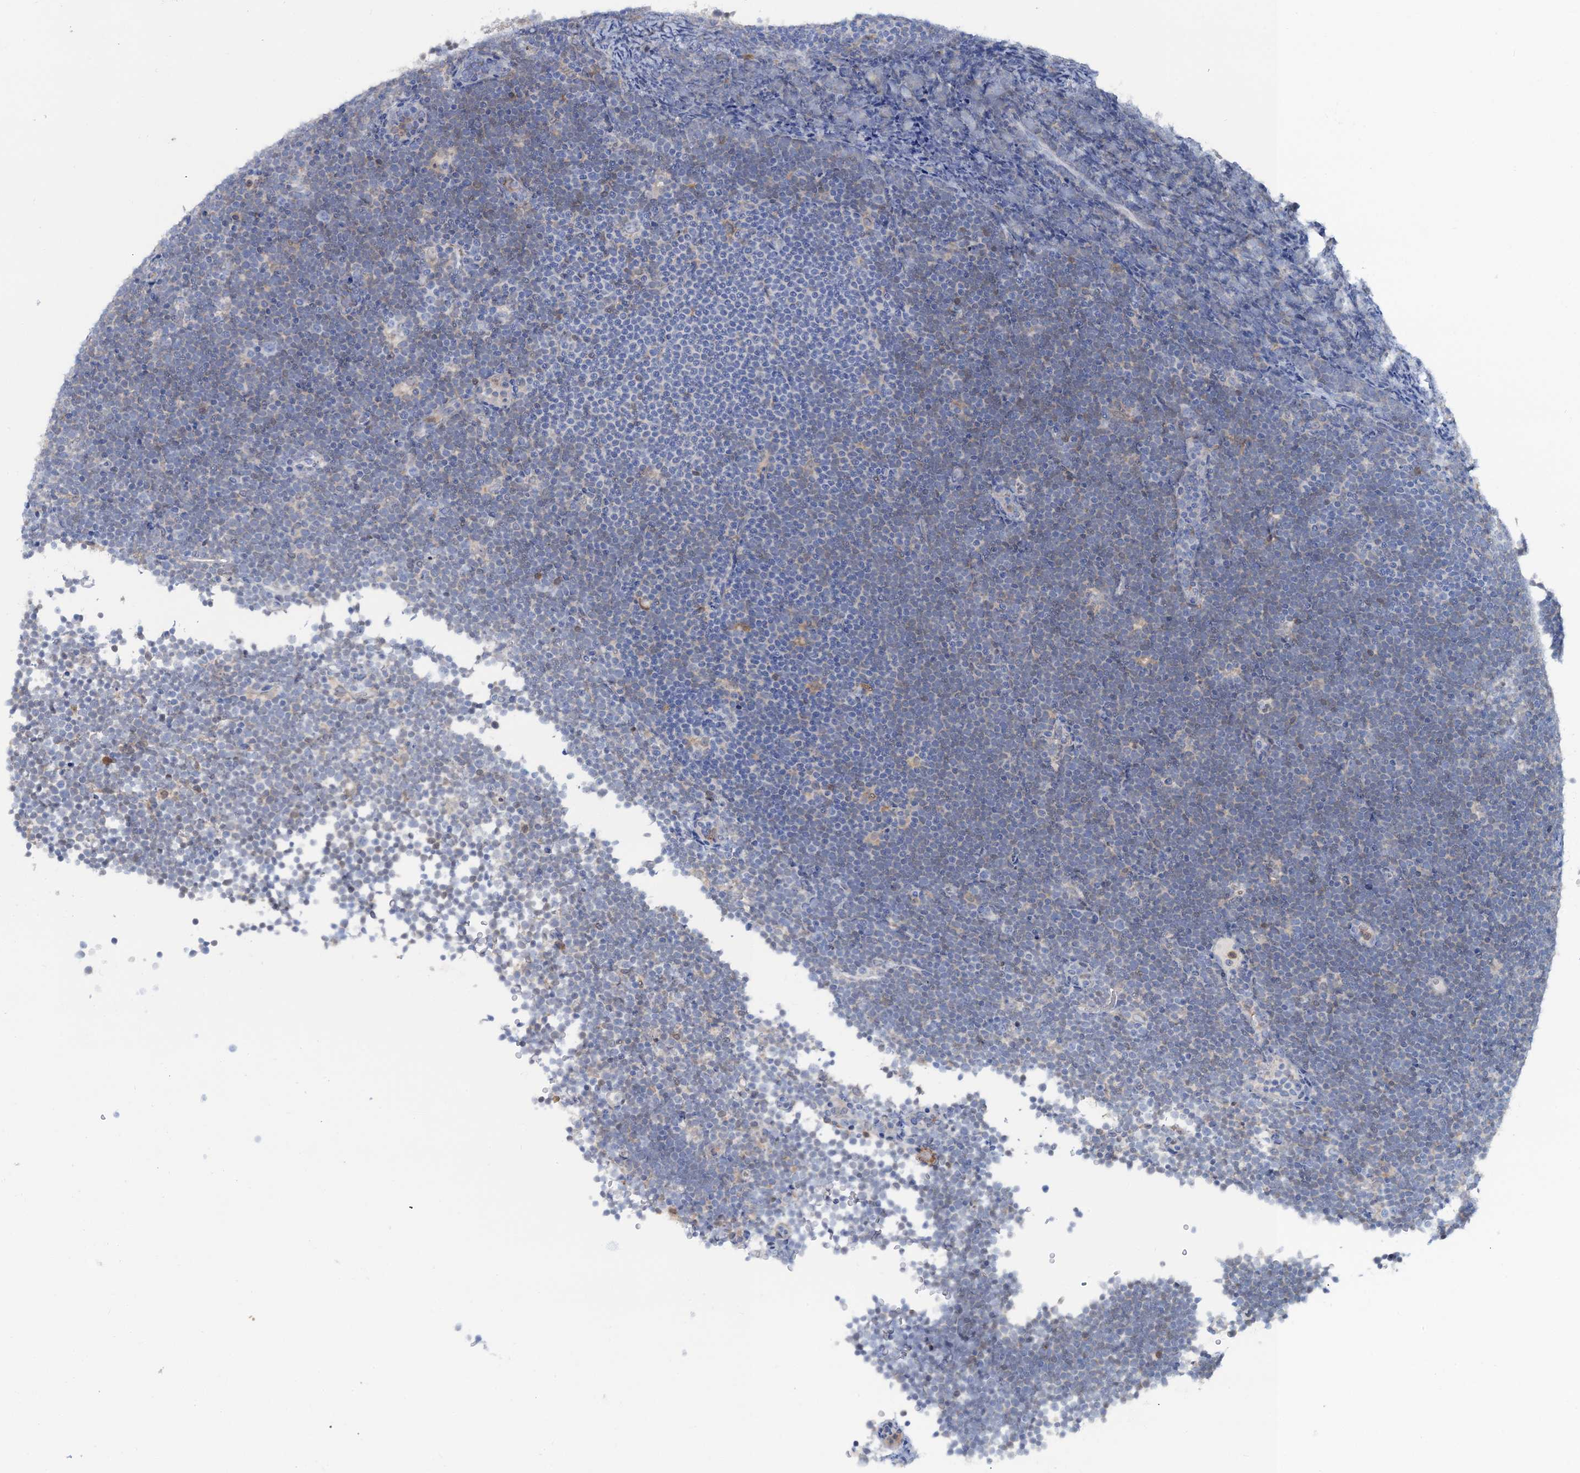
{"staining": {"intensity": "negative", "quantity": "none", "location": "none"}, "tissue": "lymphoma", "cell_type": "Tumor cells", "image_type": "cancer", "snomed": [{"axis": "morphology", "description": "Malignant lymphoma, non-Hodgkin's type, High grade"}, {"axis": "topography", "description": "Lymph node"}], "caption": "This is an immunohistochemistry micrograph of human lymphoma. There is no staining in tumor cells.", "gene": "FAH", "patient": {"sex": "male", "age": 13}}